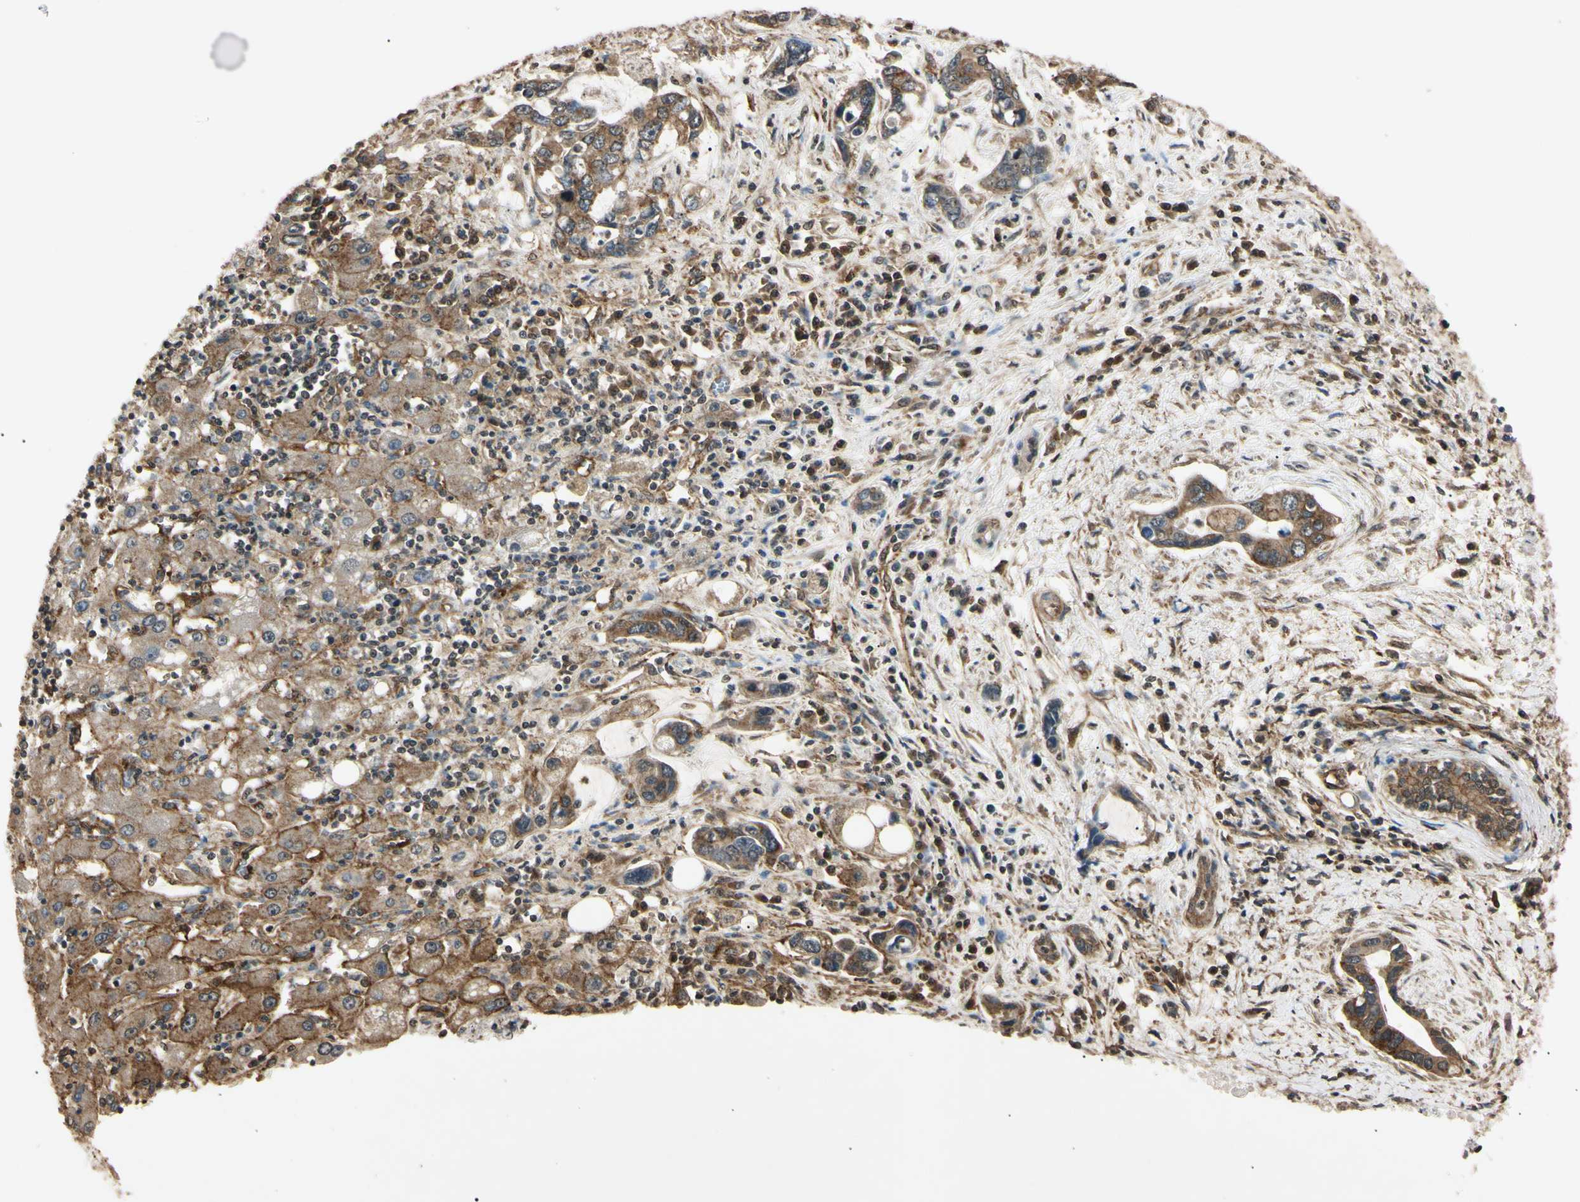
{"staining": {"intensity": "moderate", "quantity": "25%-75%", "location": "cytoplasmic/membranous"}, "tissue": "liver cancer", "cell_type": "Tumor cells", "image_type": "cancer", "snomed": [{"axis": "morphology", "description": "Cholangiocarcinoma"}, {"axis": "topography", "description": "Liver"}], "caption": "Liver cholangiocarcinoma stained with a brown dye displays moderate cytoplasmic/membranous positive staining in approximately 25%-75% of tumor cells.", "gene": "EPN1", "patient": {"sex": "female", "age": 65}}